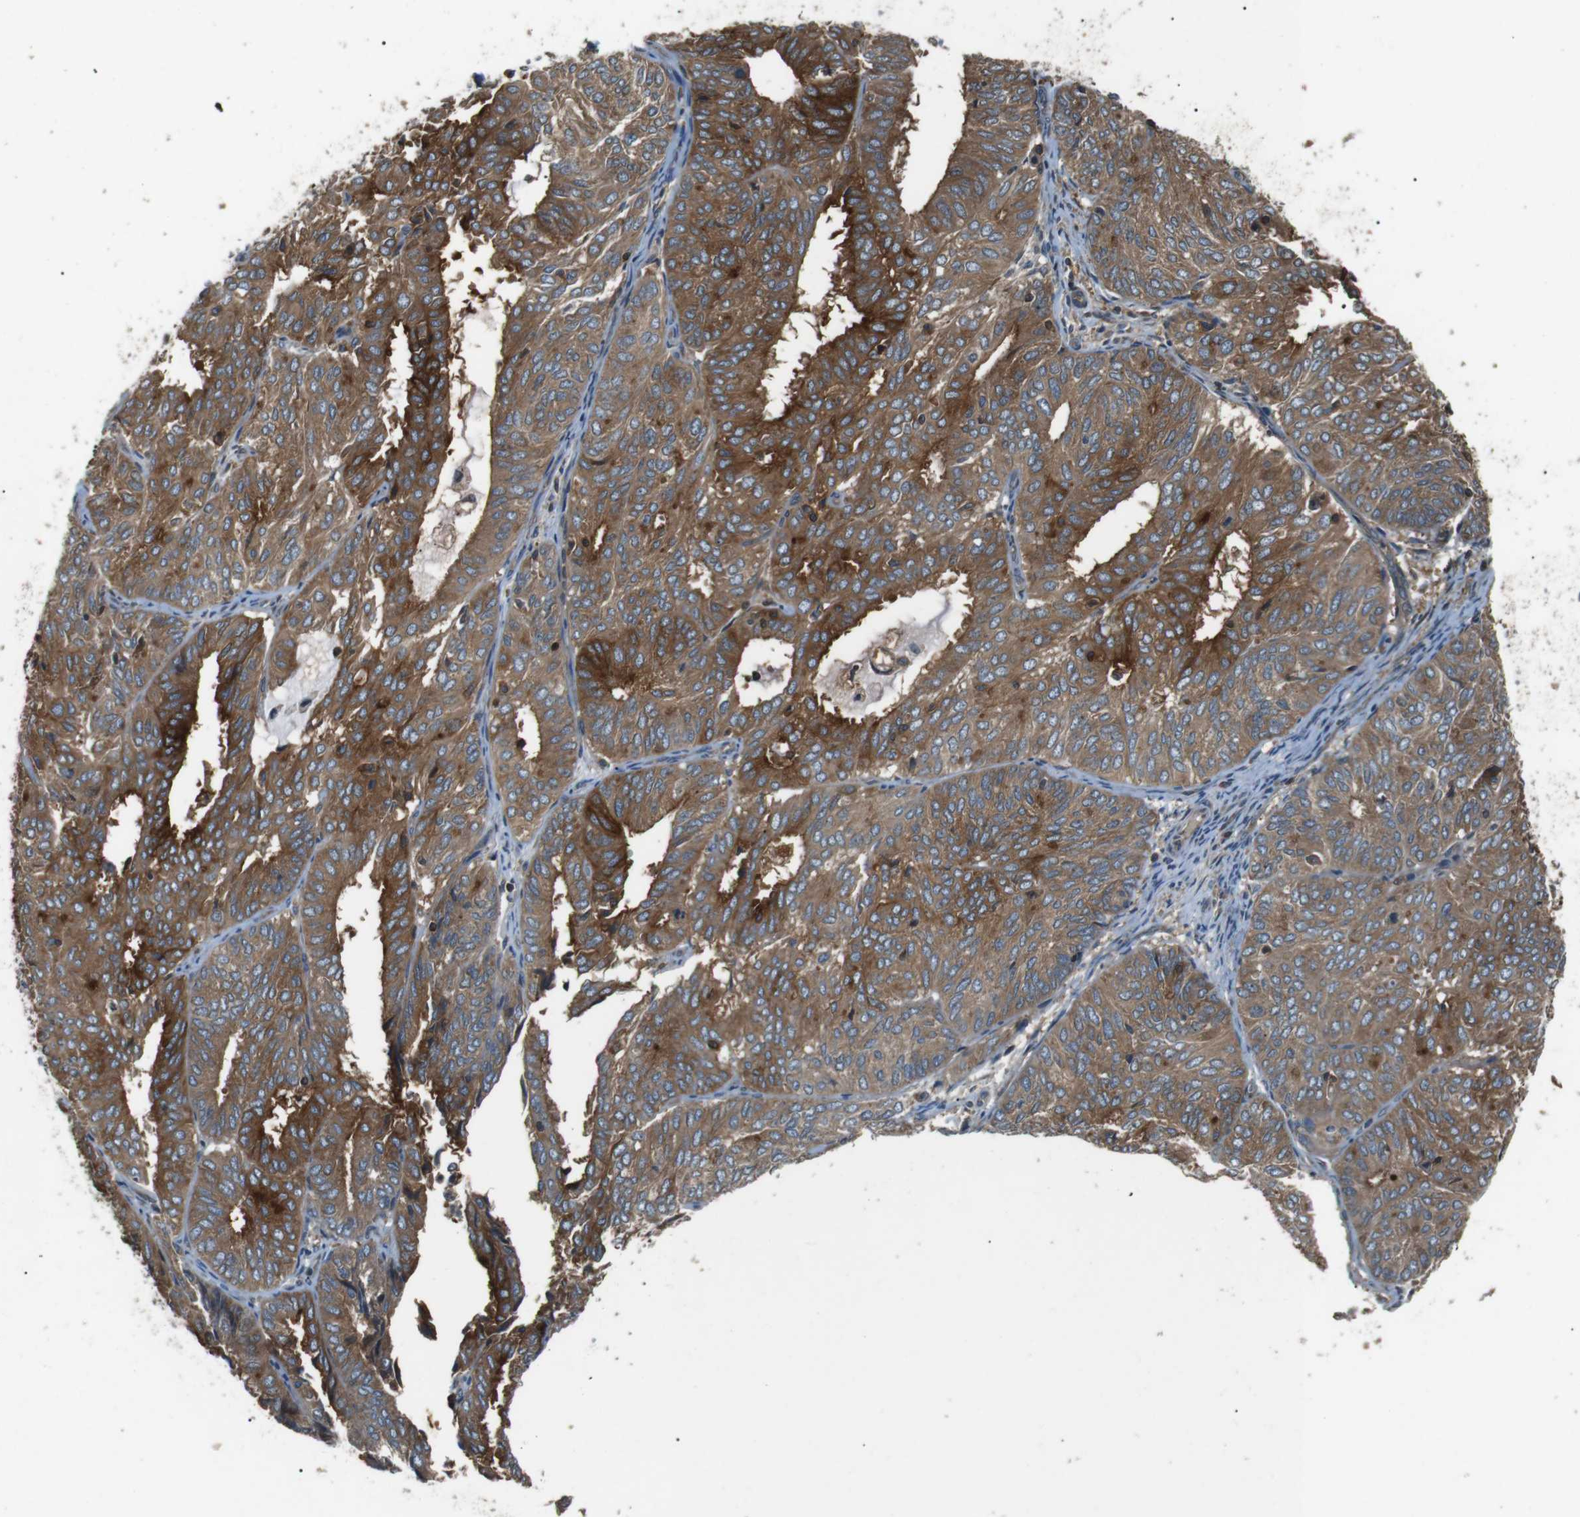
{"staining": {"intensity": "strong", "quantity": ">75%", "location": "cytoplasmic/membranous"}, "tissue": "endometrial cancer", "cell_type": "Tumor cells", "image_type": "cancer", "snomed": [{"axis": "morphology", "description": "Adenocarcinoma, NOS"}, {"axis": "topography", "description": "Uterus"}], "caption": "Endometrial cancer (adenocarcinoma) stained for a protein shows strong cytoplasmic/membranous positivity in tumor cells.", "gene": "GPR161", "patient": {"sex": "female", "age": 60}}